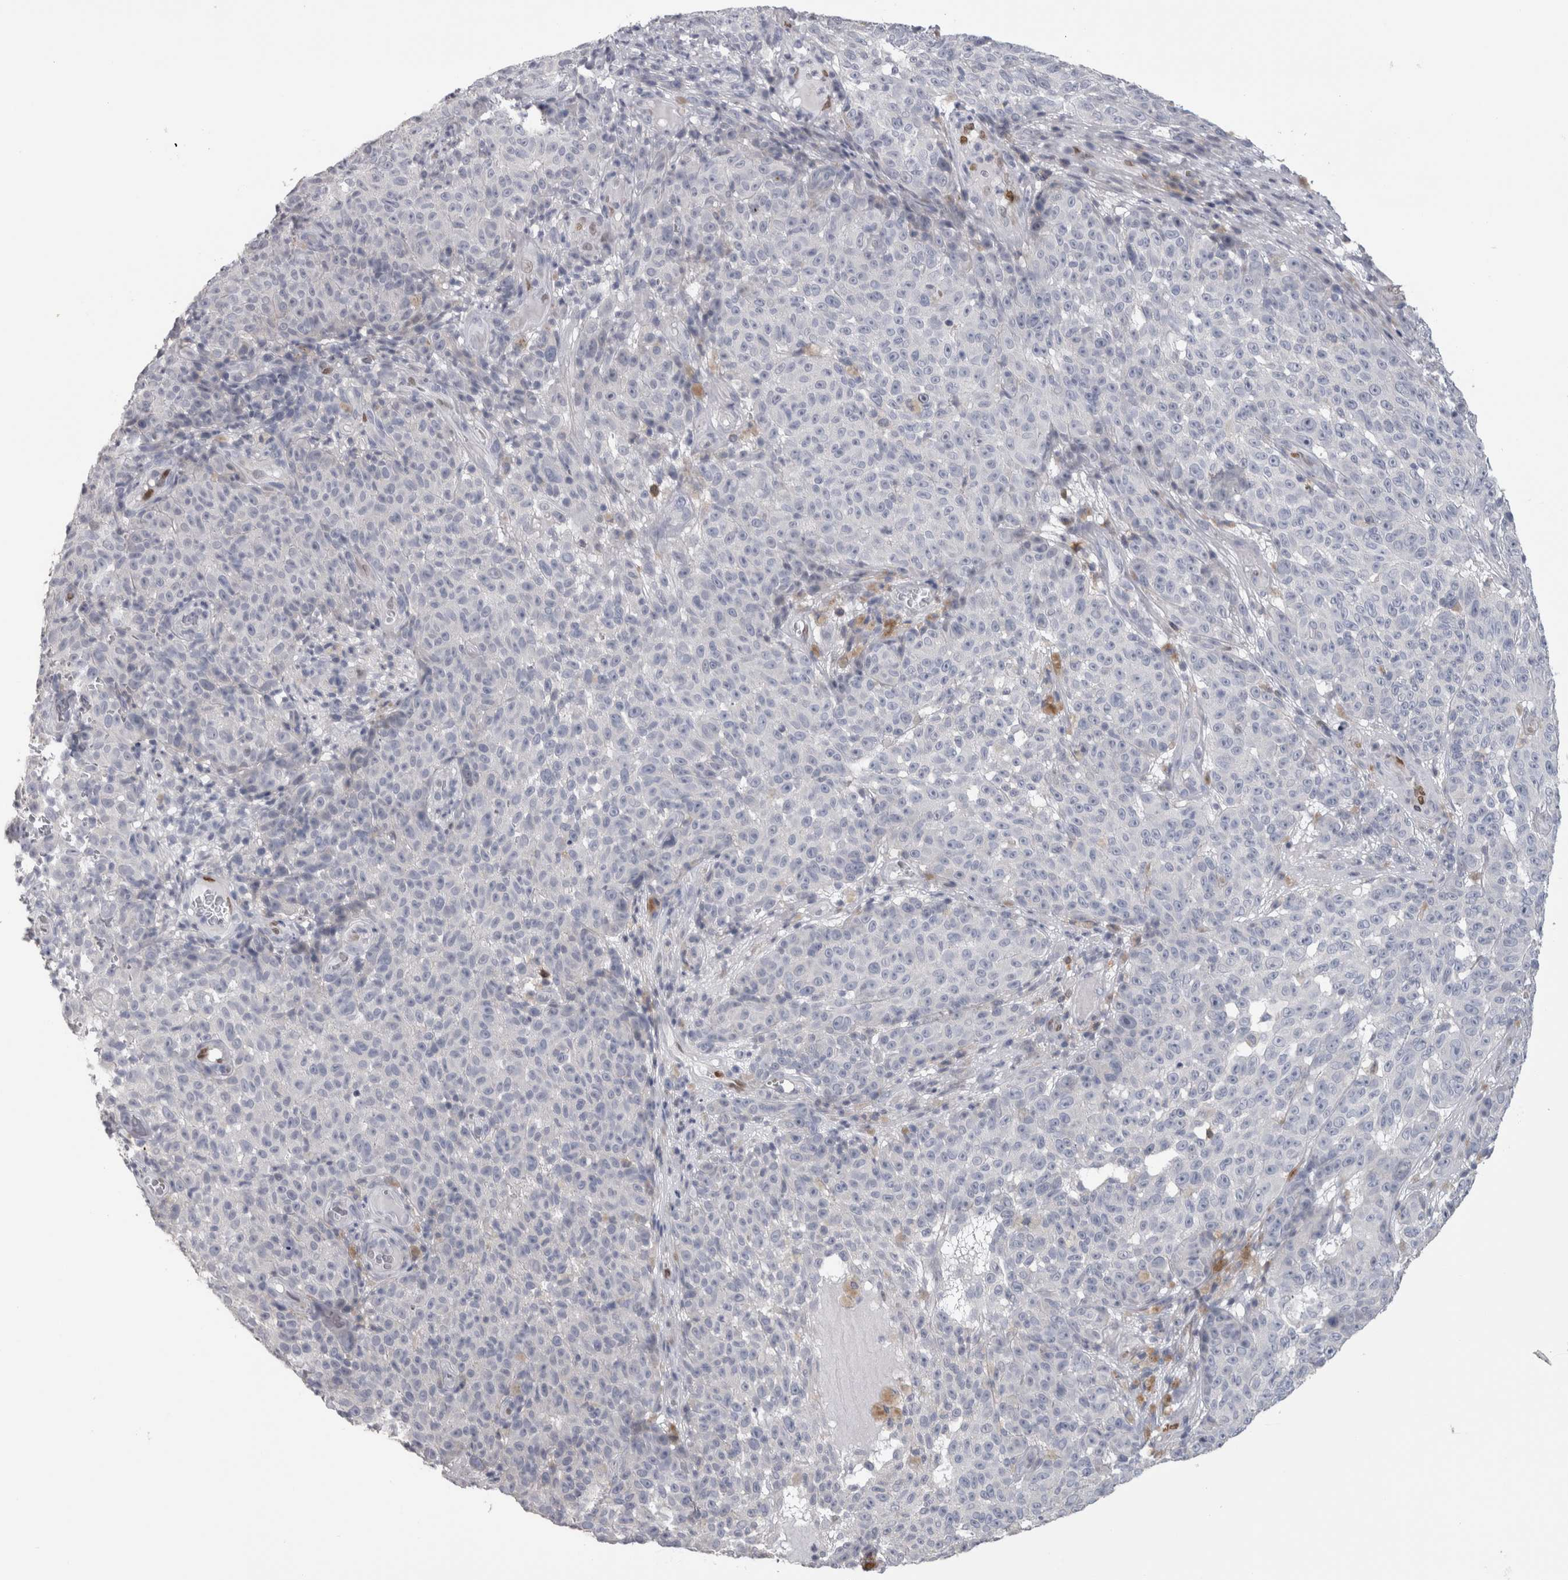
{"staining": {"intensity": "negative", "quantity": "none", "location": "none"}, "tissue": "melanoma", "cell_type": "Tumor cells", "image_type": "cancer", "snomed": [{"axis": "morphology", "description": "Malignant melanoma, NOS"}, {"axis": "topography", "description": "Skin"}], "caption": "An immunohistochemistry micrograph of malignant melanoma is shown. There is no staining in tumor cells of malignant melanoma. The staining is performed using DAB (3,3'-diaminobenzidine) brown chromogen with nuclei counter-stained in using hematoxylin.", "gene": "IL33", "patient": {"sex": "female", "age": 82}}